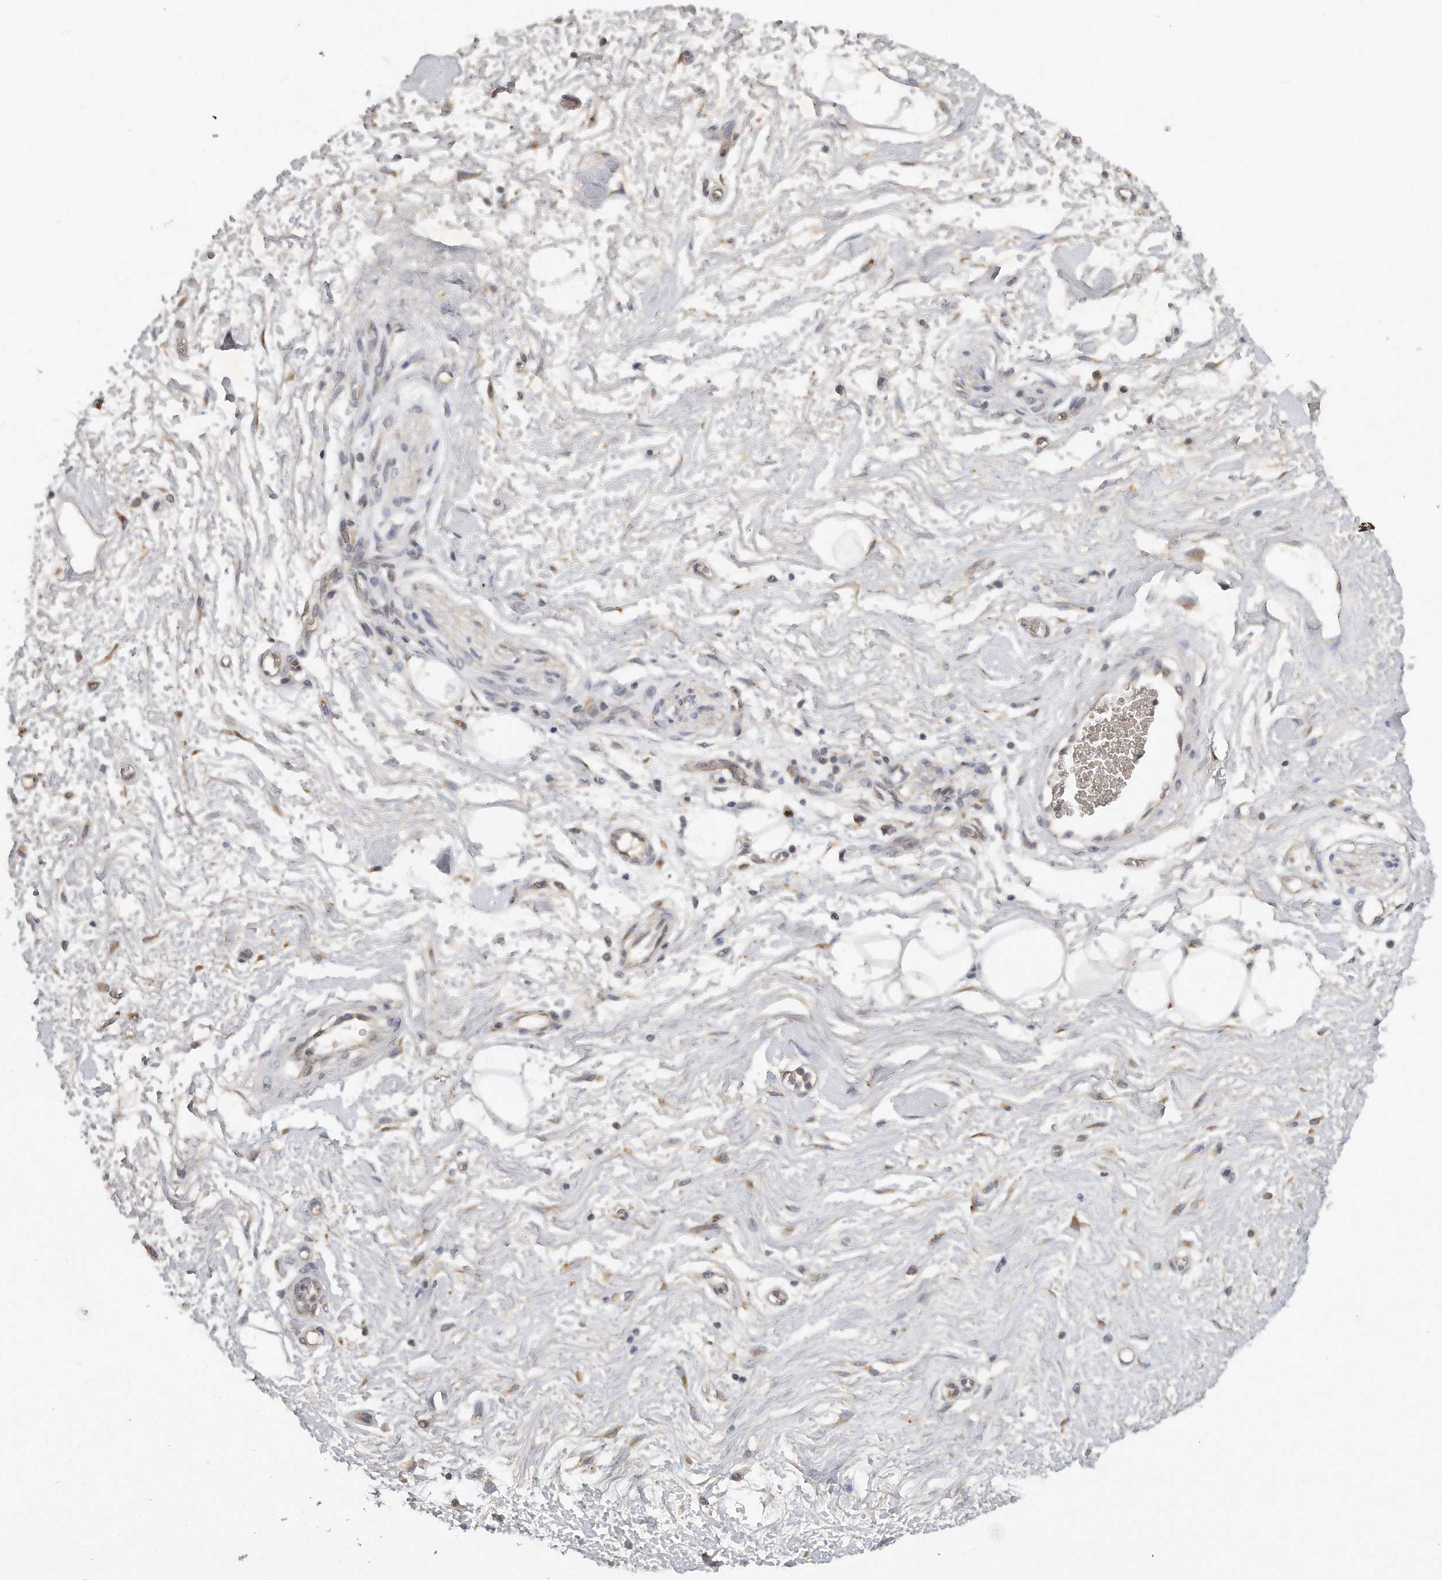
{"staining": {"intensity": "negative", "quantity": "none", "location": "none"}, "tissue": "adipose tissue", "cell_type": "Adipocytes", "image_type": "normal", "snomed": [{"axis": "morphology", "description": "Normal tissue, NOS"}, {"axis": "morphology", "description": "Adenocarcinoma, NOS"}, {"axis": "topography", "description": "Pancreas"}, {"axis": "topography", "description": "Peripheral nerve tissue"}], "caption": "Adipocytes show no significant protein positivity in normal adipose tissue. (Brightfield microscopy of DAB IHC at high magnification).", "gene": "TRAPPC14", "patient": {"sex": "male", "age": 59}}